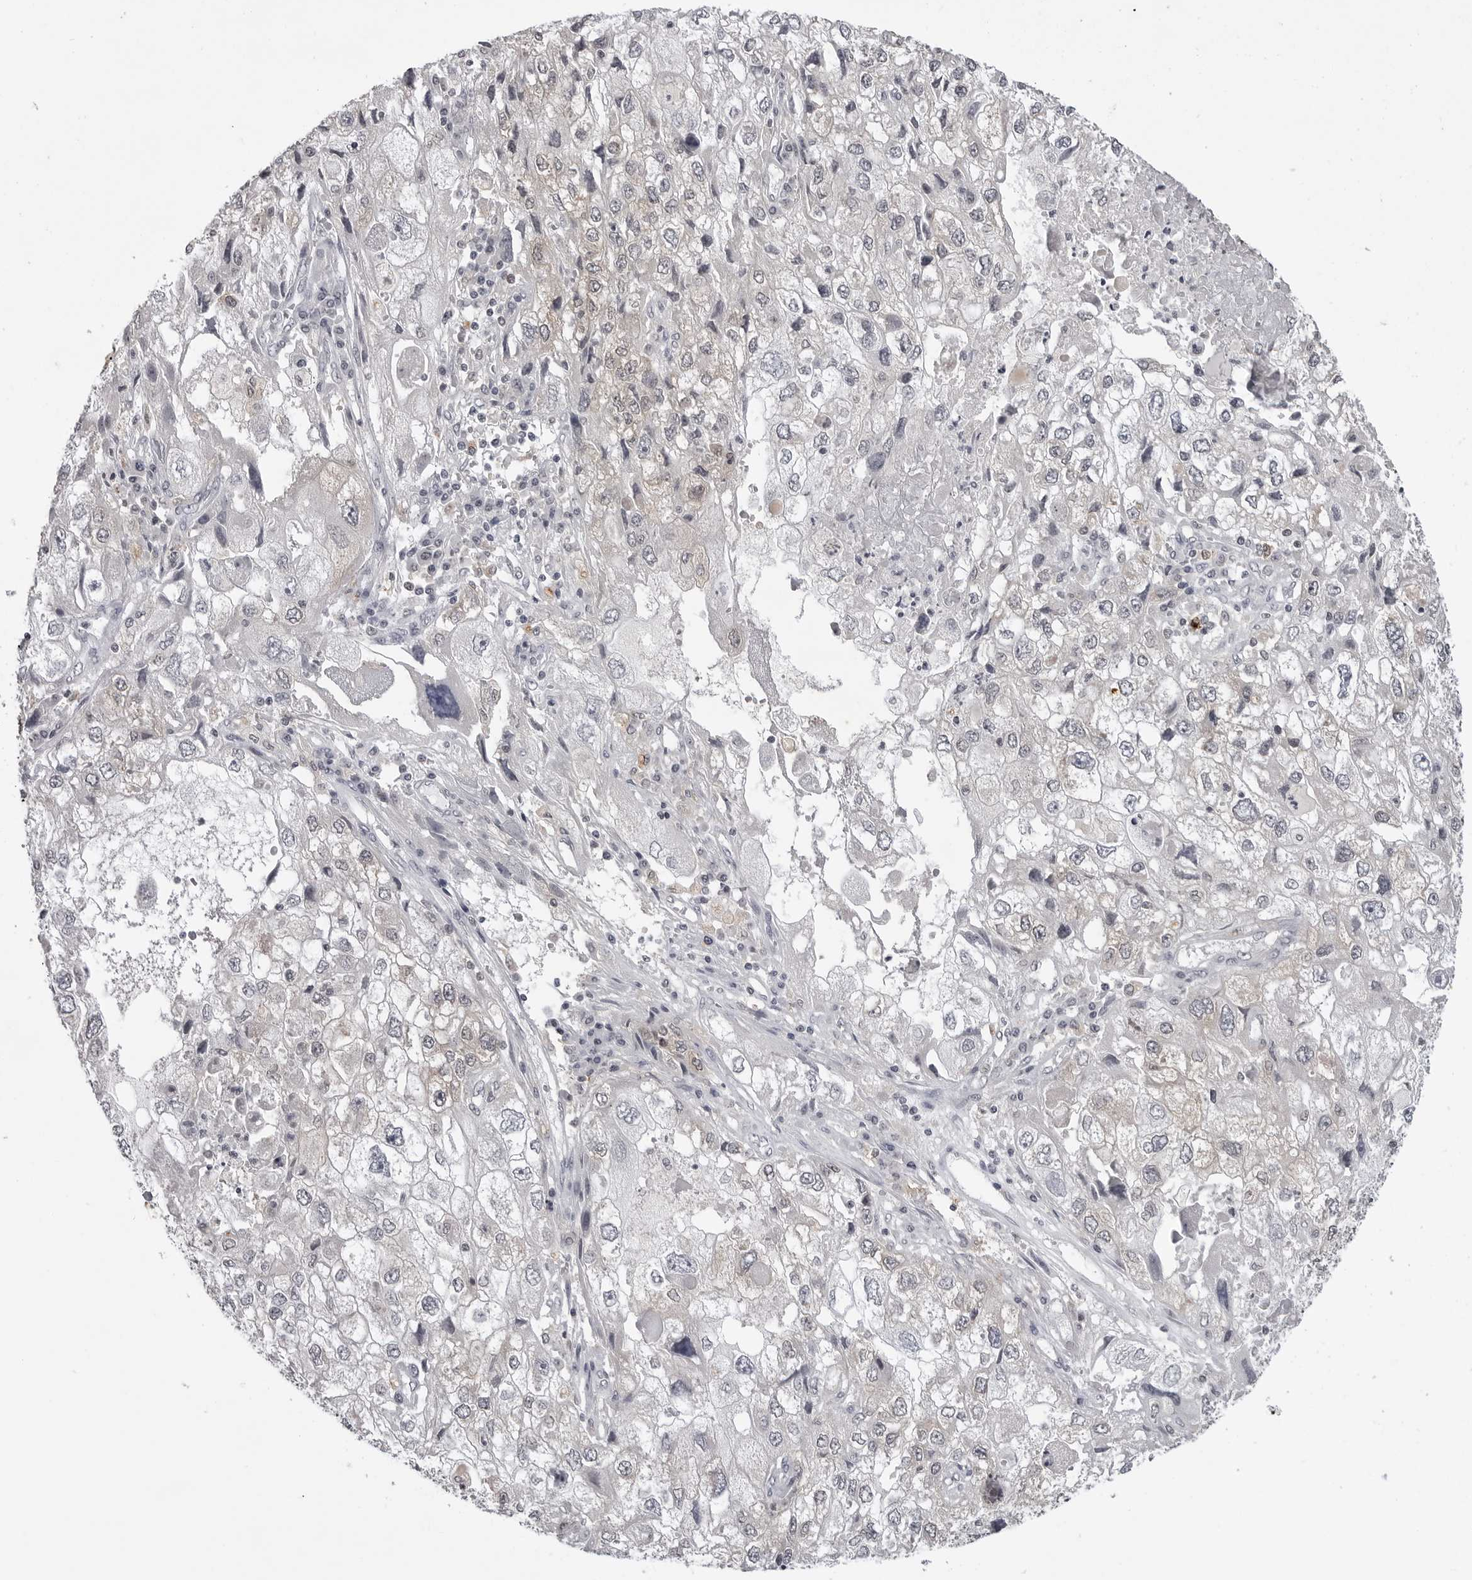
{"staining": {"intensity": "negative", "quantity": "none", "location": "none"}, "tissue": "endometrial cancer", "cell_type": "Tumor cells", "image_type": "cancer", "snomed": [{"axis": "morphology", "description": "Adenocarcinoma, NOS"}, {"axis": "topography", "description": "Endometrium"}], "caption": "An image of human endometrial cancer (adenocarcinoma) is negative for staining in tumor cells.", "gene": "RRM1", "patient": {"sex": "female", "age": 49}}